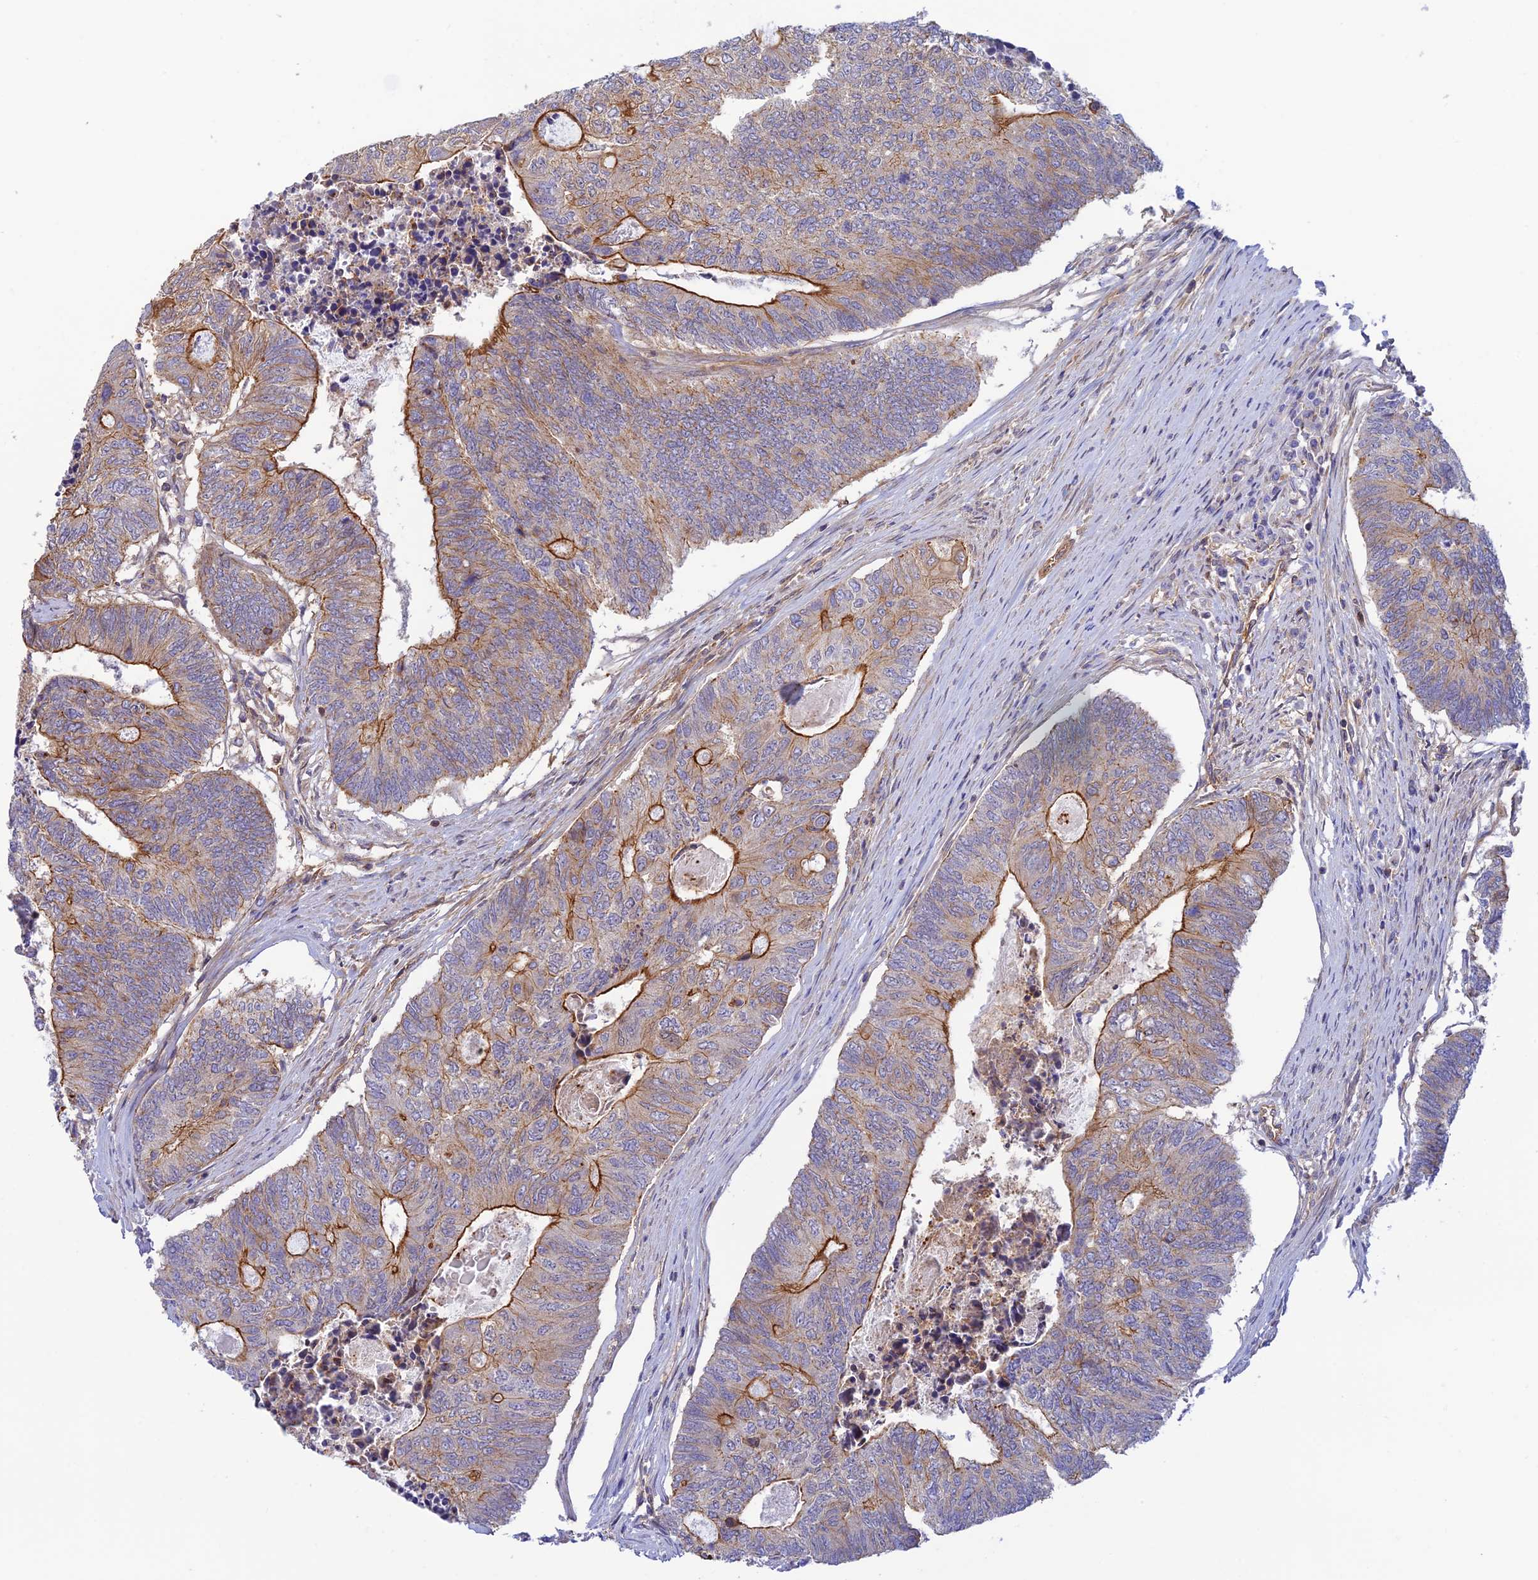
{"staining": {"intensity": "strong", "quantity": "25%-75%", "location": "cytoplasmic/membranous"}, "tissue": "colorectal cancer", "cell_type": "Tumor cells", "image_type": "cancer", "snomed": [{"axis": "morphology", "description": "Adenocarcinoma, NOS"}, {"axis": "topography", "description": "Colon"}], "caption": "High-power microscopy captured an IHC micrograph of colorectal cancer, revealing strong cytoplasmic/membranous expression in about 25%-75% of tumor cells. (DAB = brown stain, brightfield microscopy at high magnification).", "gene": "PPP1R12C", "patient": {"sex": "female", "age": 67}}